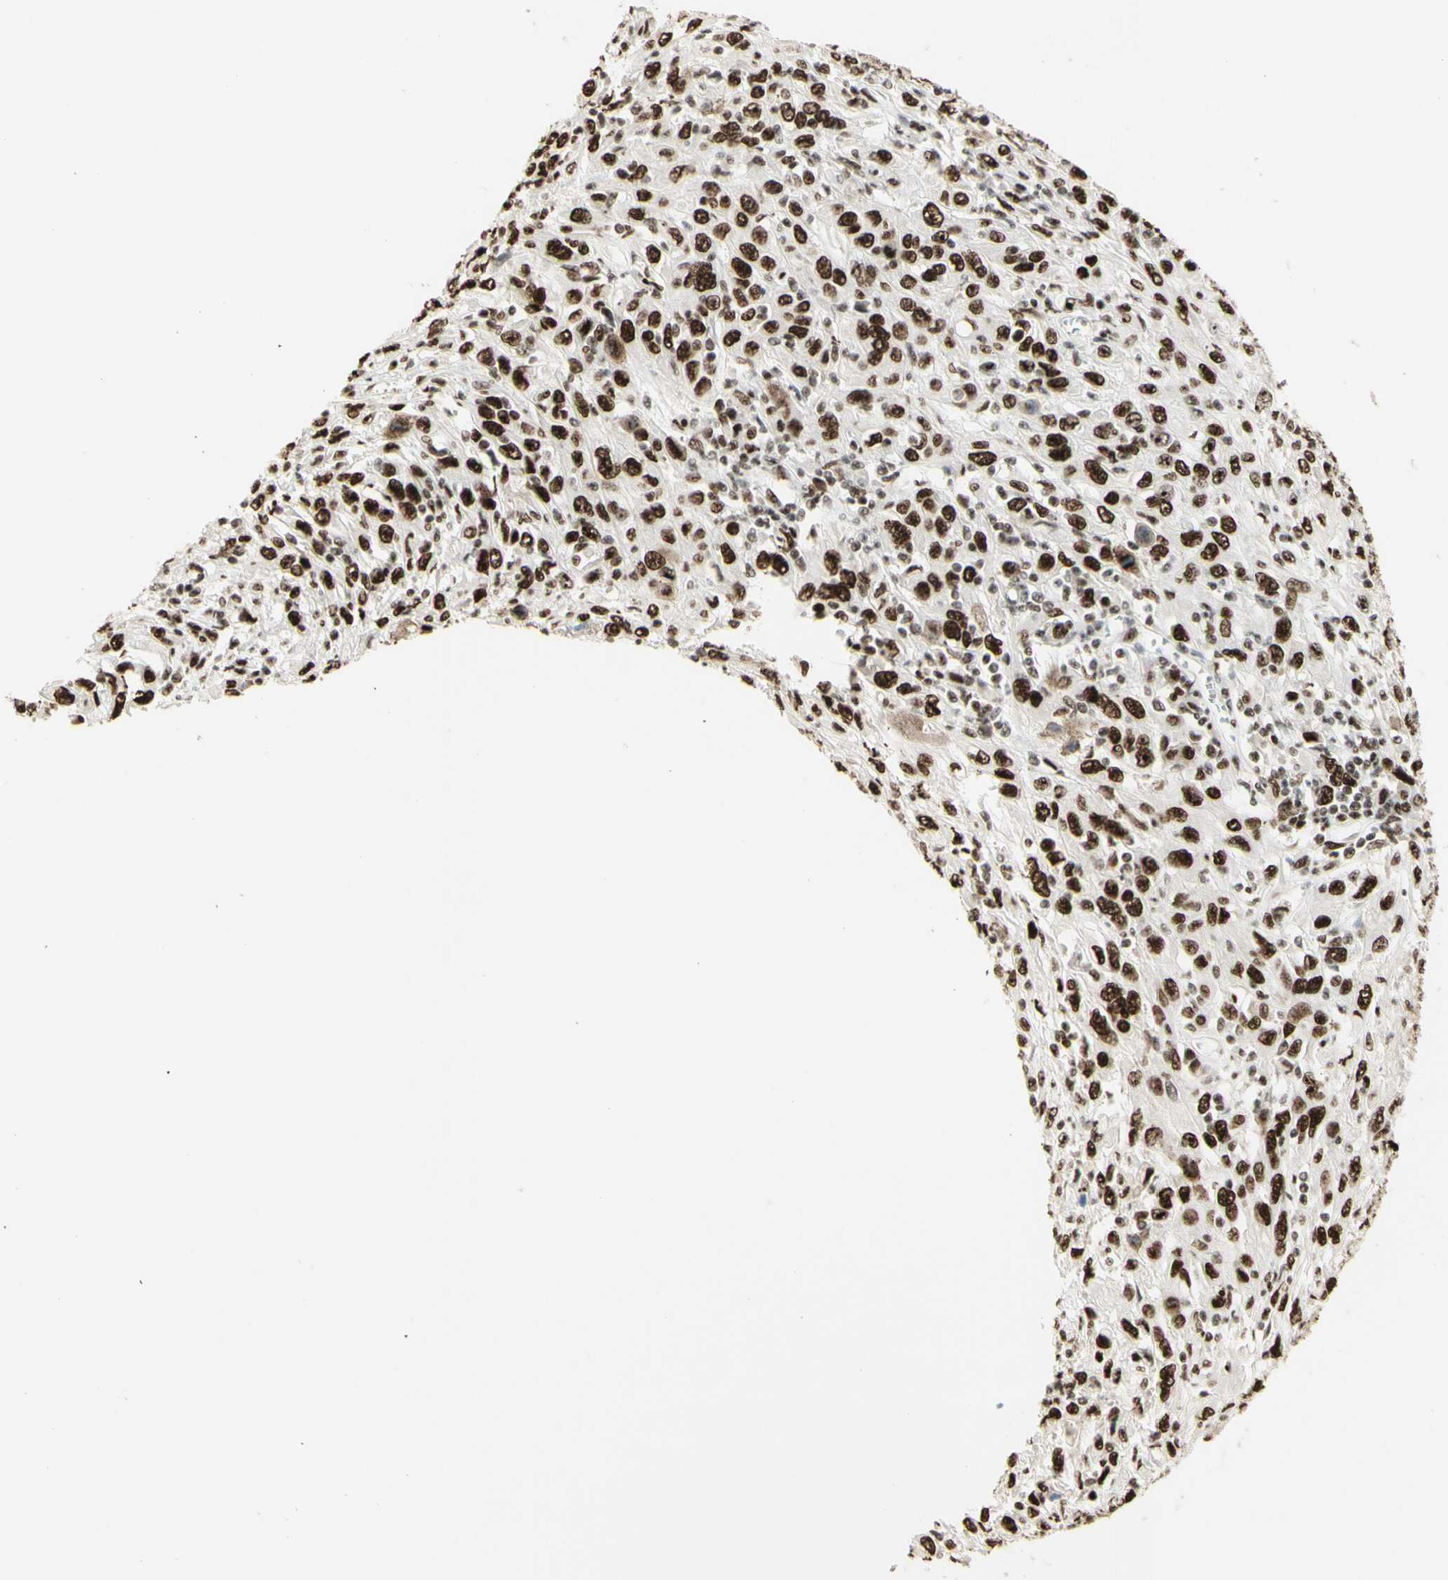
{"staining": {"intensity": "strong", "quantity": ">75%", "location": "nuclear"}, "tissue": "cervical cancer", "cell_type": "Tumor cells", "image_type": "cancer", "snomed": [{"axis": "morphology", "description": "Squamous cell carcinoma, NOS"}, {"axis": "topography", "description": "Cervix"}], "caption": "Immunohistochemical staining of human cervical squamous cell carcinoma demonstrates high levels of strong nuclear staining in approximately >75% of tumor cells.", "gene": "DHX9", "patient": {"sex": "female", "age": 46}}